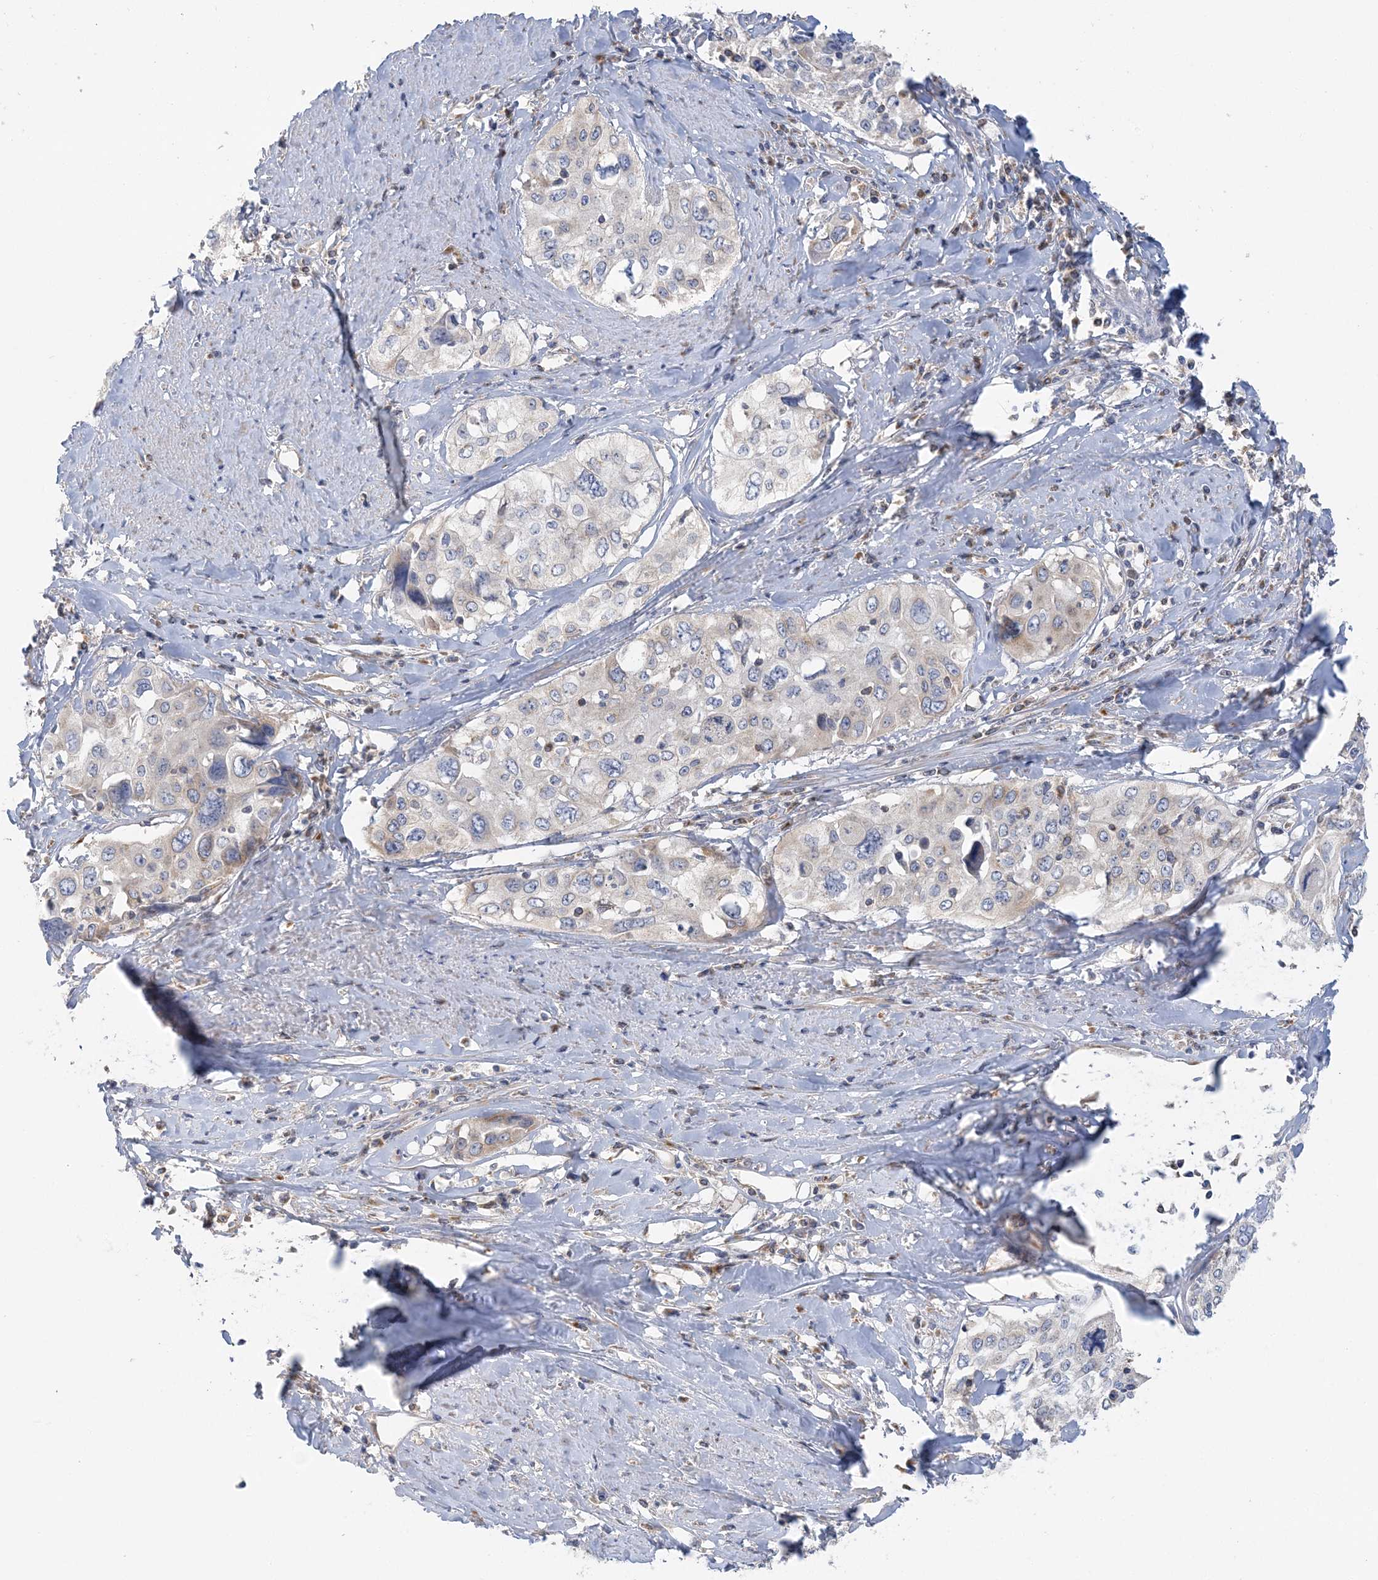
{"staining": {"intensity": "weak", "quantity": "<25%", "location": "cytoplasmic/membranous"}, "tissue": "cervical cancer", "cell_type": "Tumor cells", "image_type": "cancer", "snomed": [{"axis": "morphology", "description": "Squamous cell carcinoma, NOS"}, {"axis": "topography", "description": "Cervix"}], "caption": "The micrograph demonstrates no staining of tumor cells in cervical squamous cell carcinoma.", "gene": "FAM114A2", "patient": {"sex": "female", "age": 31}}